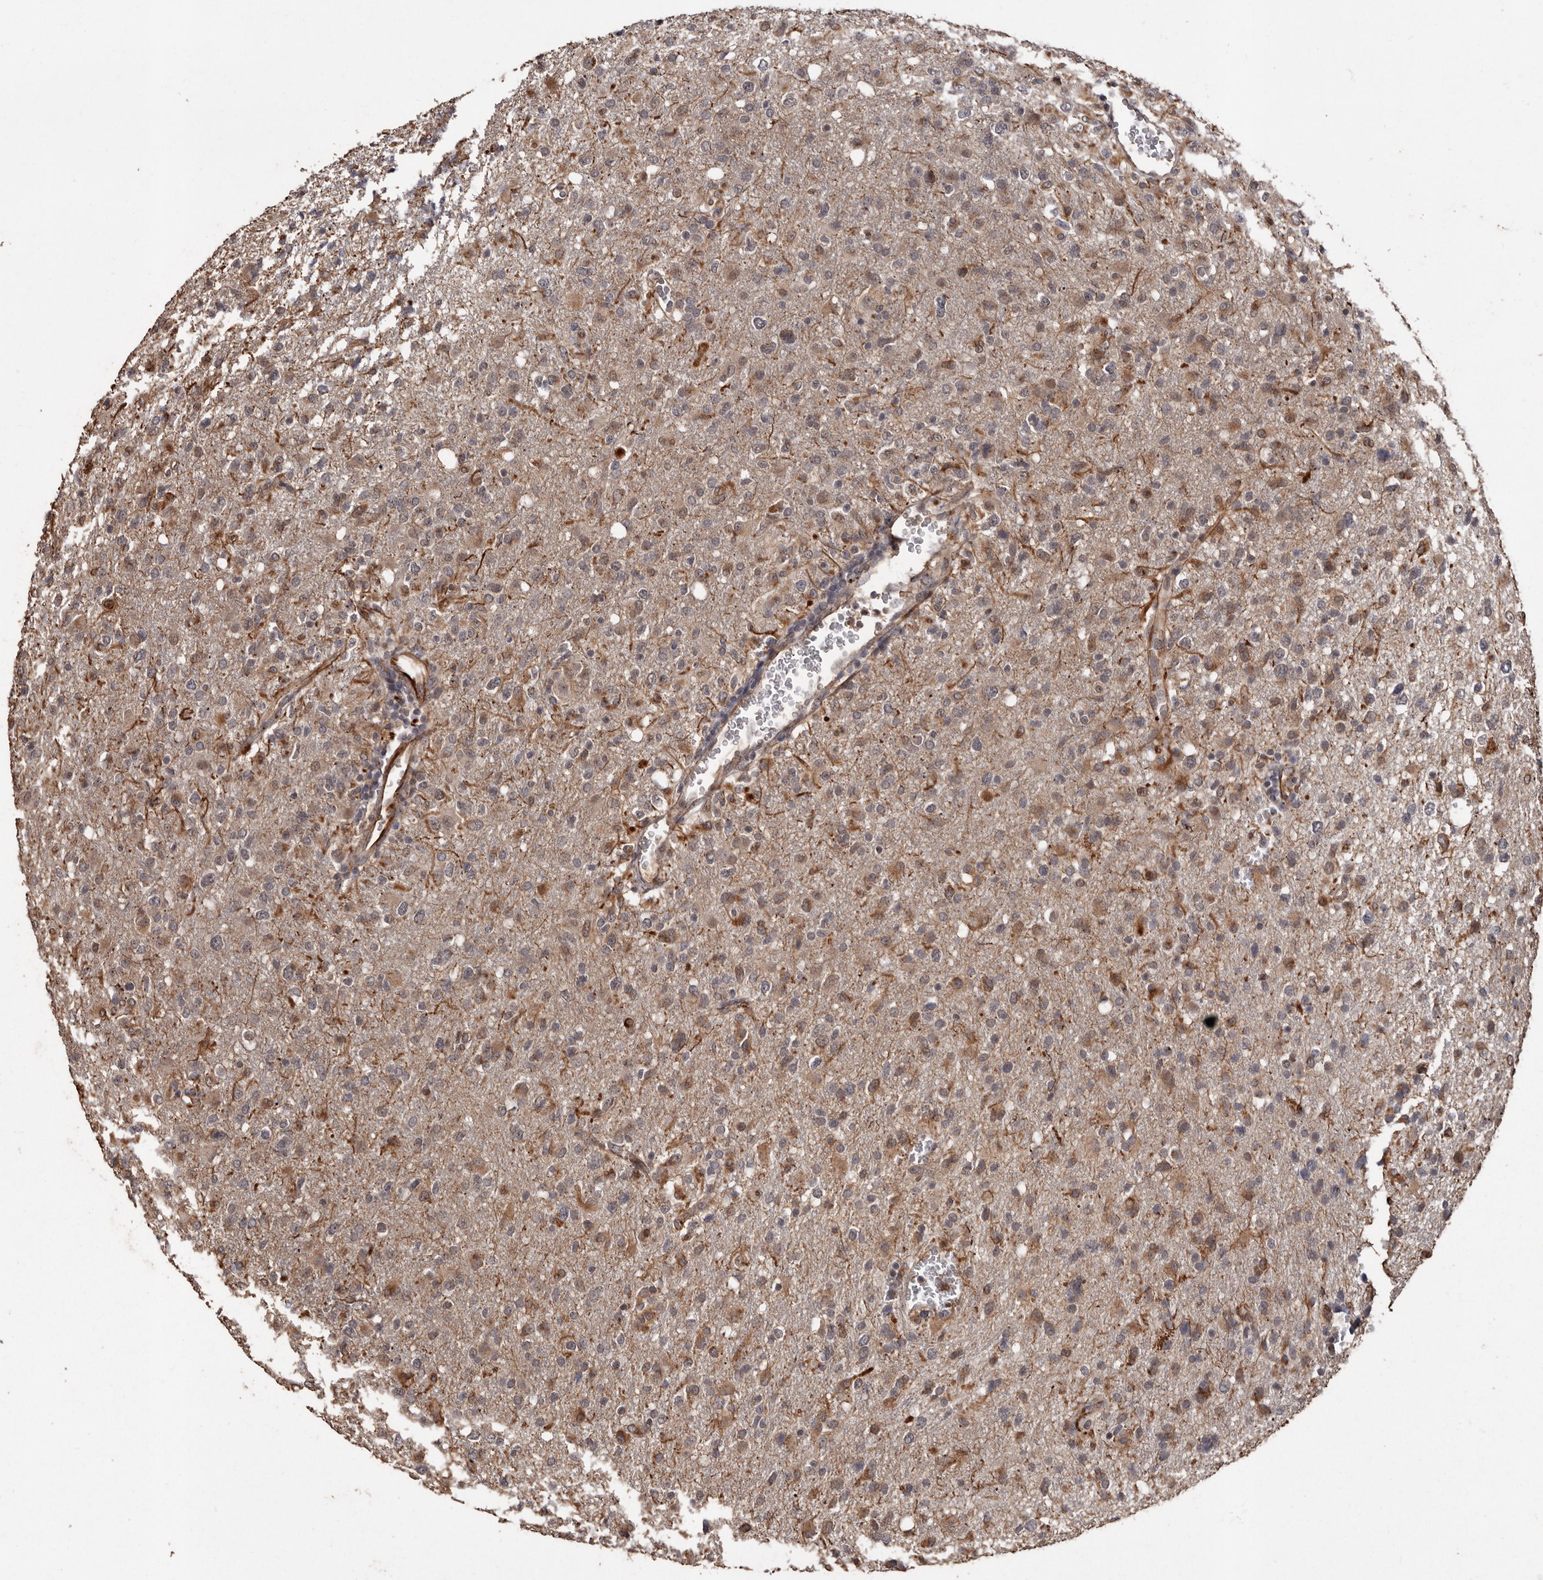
{"staining": {"intensity": "moderate", "quantity": "25%-75%", "location": "cytoplasmic/membranous"}, "tissue": "glioma", "cell_type": "Tumor cells", "image_type": "cancer", "snomed": [{"axis": "morphology", "description": "Glioma, malignant, High grade"}, {"axis": "topography", "description": "Brain"}], "caption": "Immunohistochemical staining of malignant high-grade glioma exhibits medium levels of moderate cytoplasmic/membranous expression in about 25%-75% of tumor cells.", "gene": "BRAT1", "patient": {"sex": "female", "age": 57}}